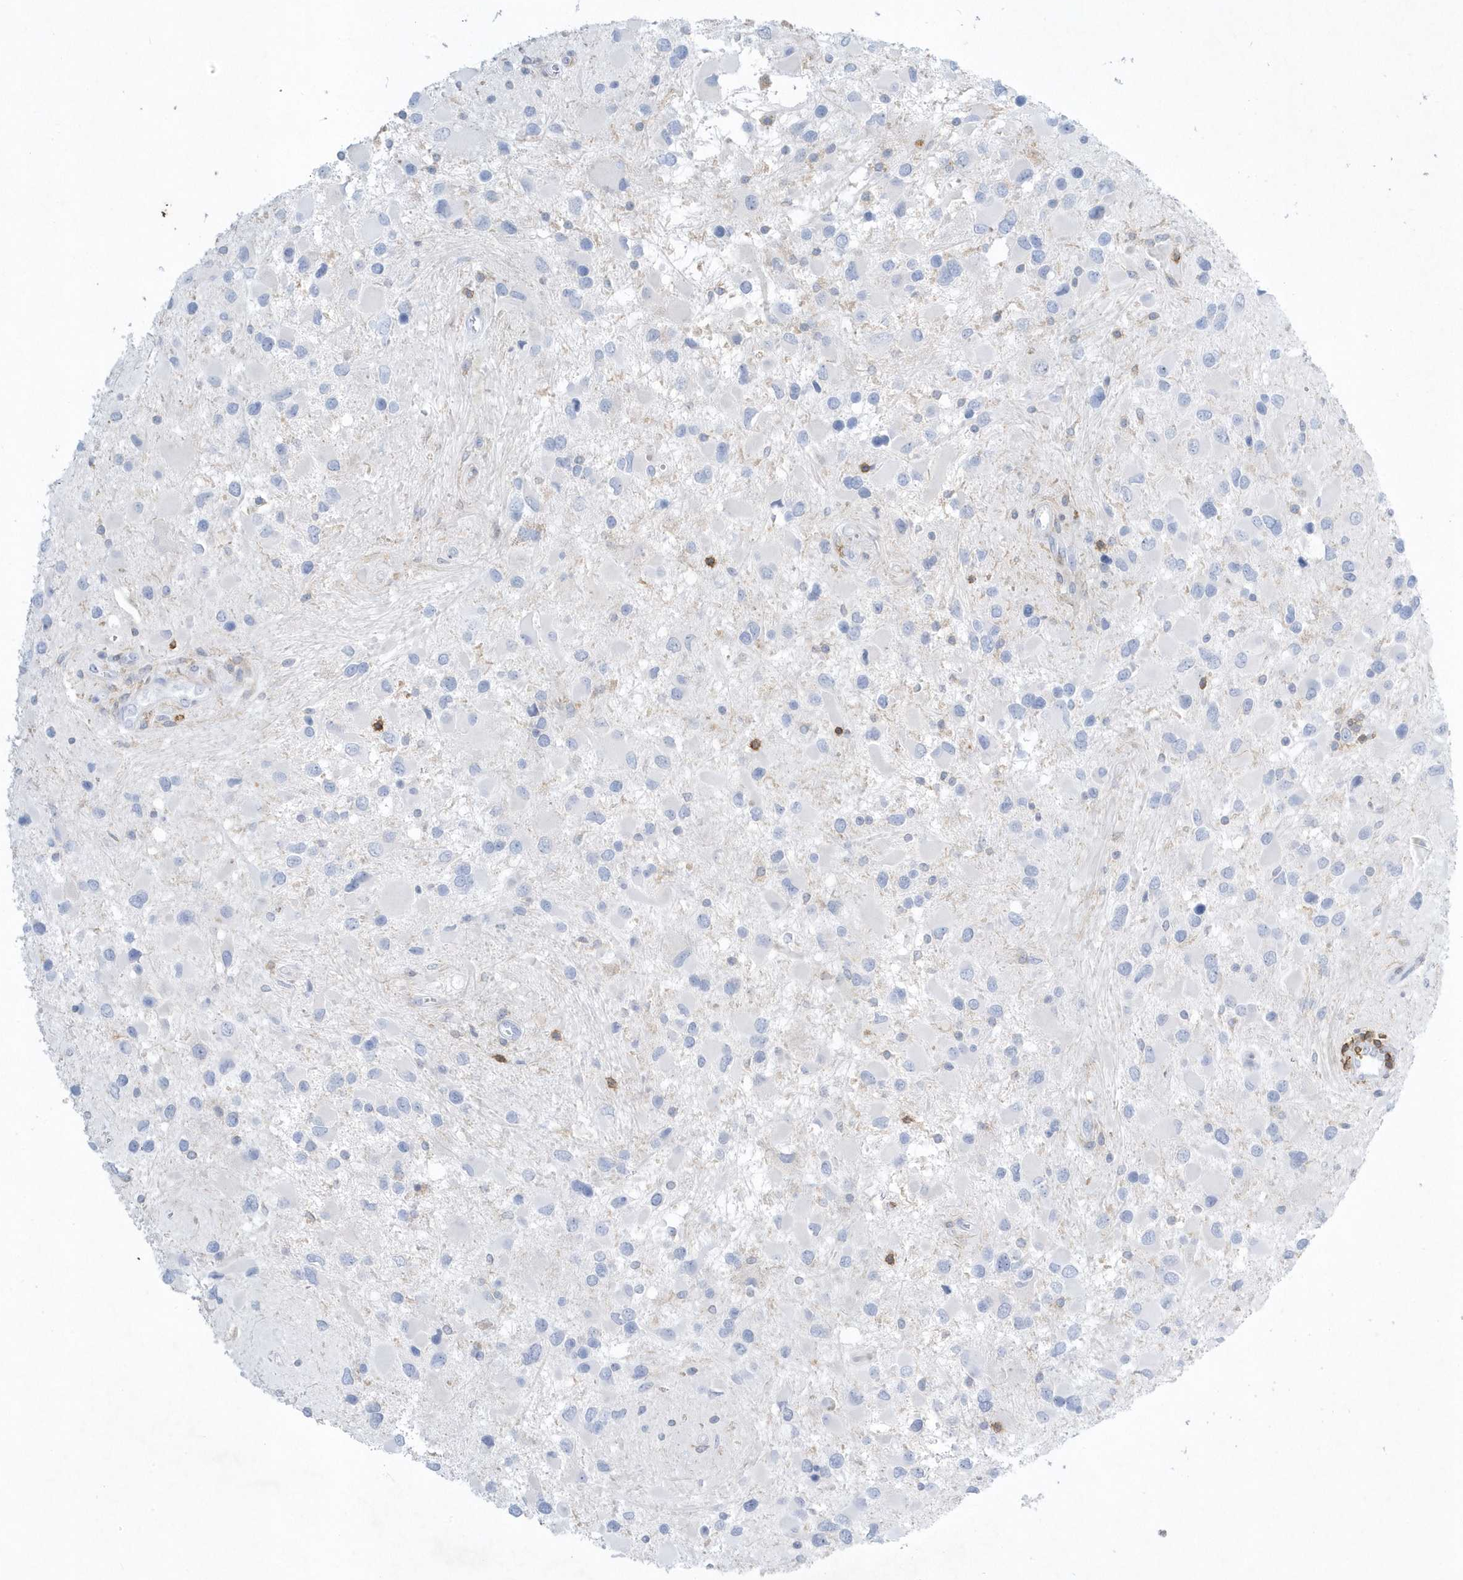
{"staining": {"intensity": "negative", "quantity": "none", "location": "none"}, "tissue": "glioma", "cell_type": "Tumor cells", "image_type": "cancer", "snomed": [{"axis": "morphology", "description": "Glioma, malignant, High grade"}, {"axis": "topography", "description": "Brain"}], "caption": "IHC photomicrograph of neoplastic tissue: glioma stained with DAB (3,3'-diaminobenzidine) shows no significant protein staining in tumor cells. (Brightfield microscopy of DAB (3,3'-diaminobenzidine) immunohistochemistry (IHC) at high magnification).", "gene": "PSD4", "patient": {"sex": "male", "age": 53}}